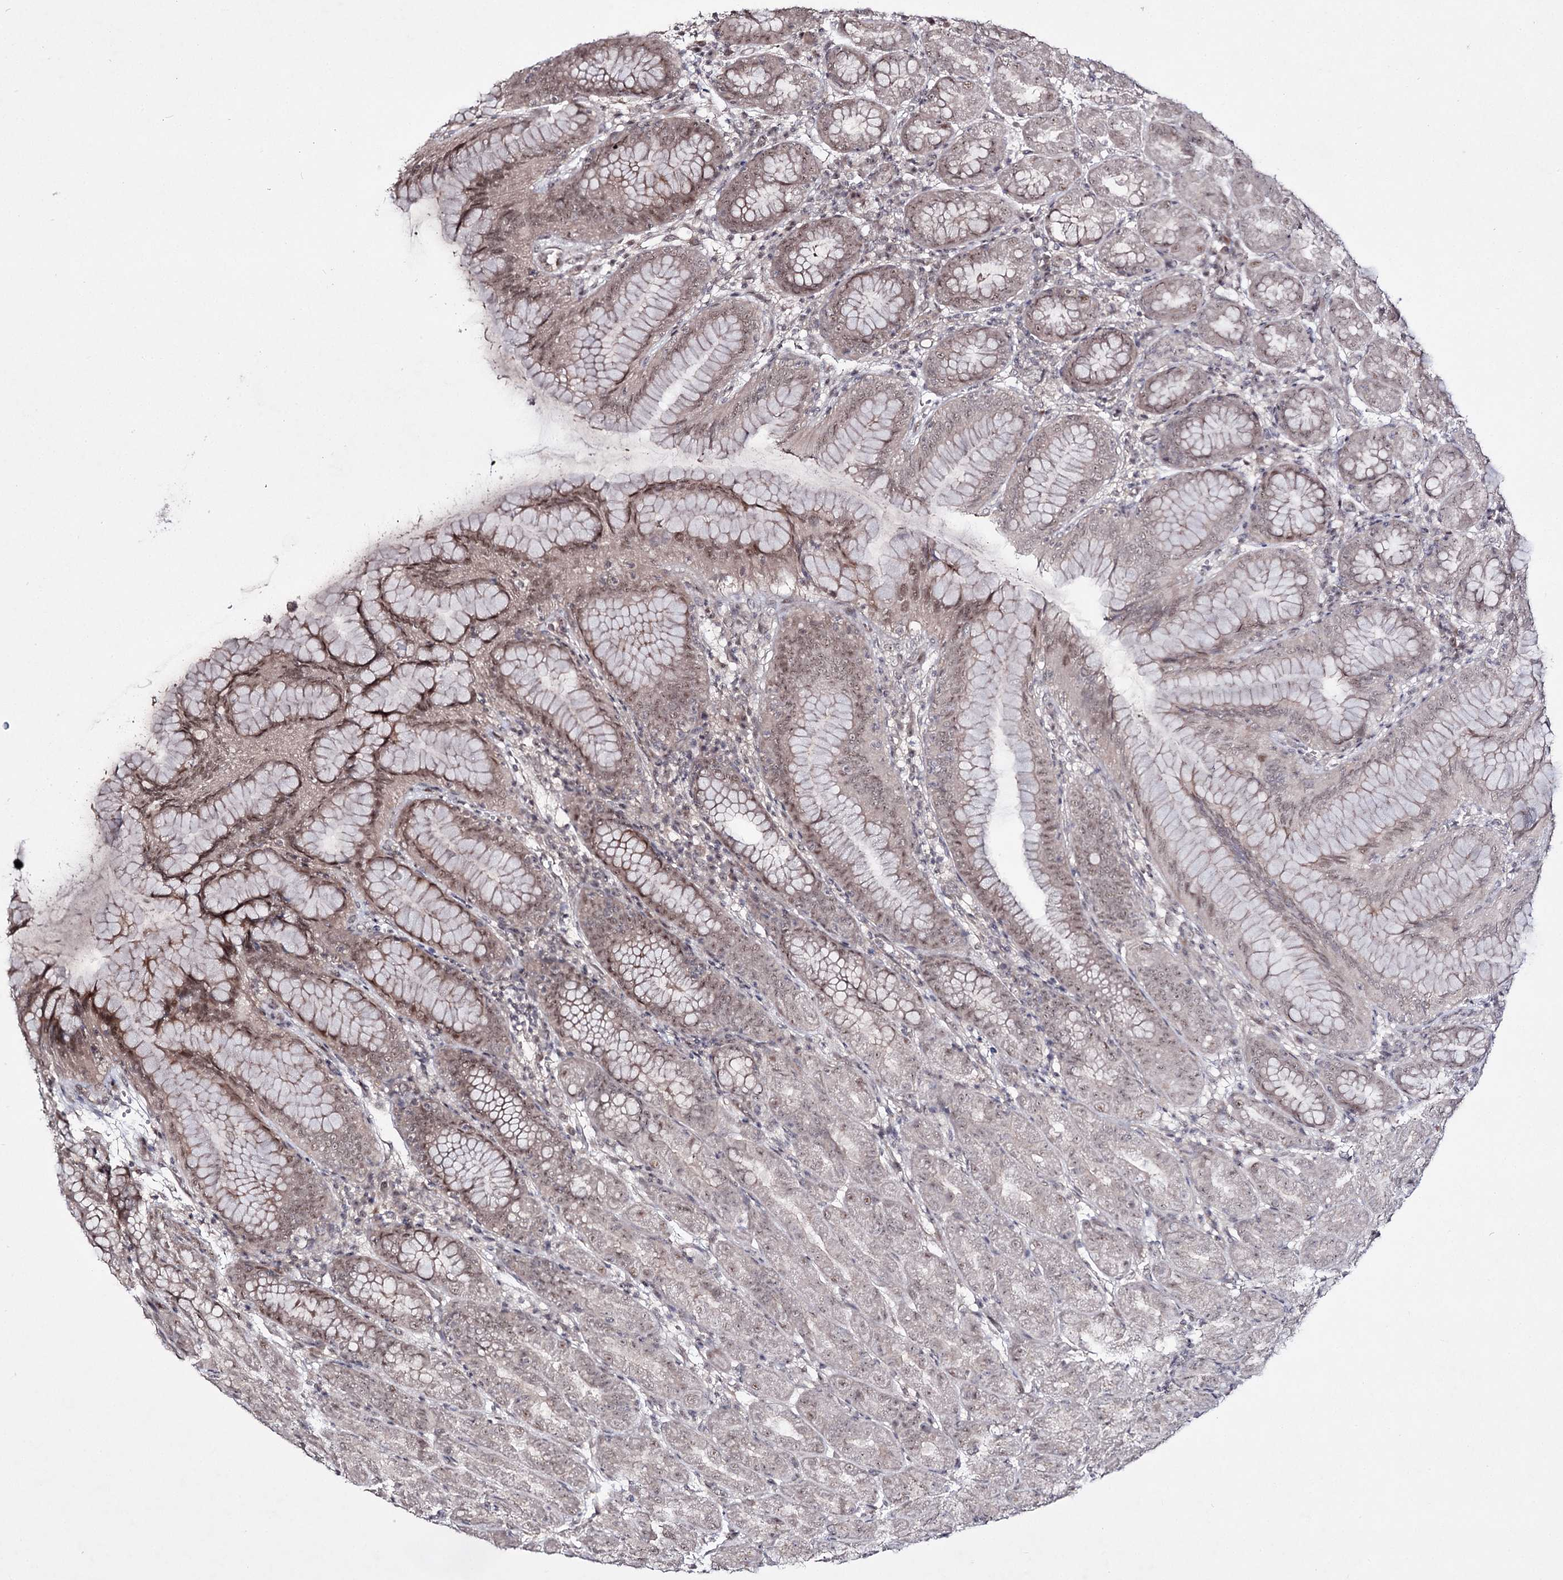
{"staining": {"intensity": "moderate", "quantity": "25%-75%", "location": "nuclear"}, "tissue": "stomach", "cell_type": "Glandular cells", "image_type": "normal", "snomed": [{"axis": "morphology", "description": "Normal tissue, NOS"}, {"axis": "topography", "description": "Stomach"}], "caption": "Unremarkable stomach demonstrates moderate nuclear positivity in approximately 25%-75% of glandular cells.", "gene": "HOXC11", "patient": {"sex": "female", "age": 79}}